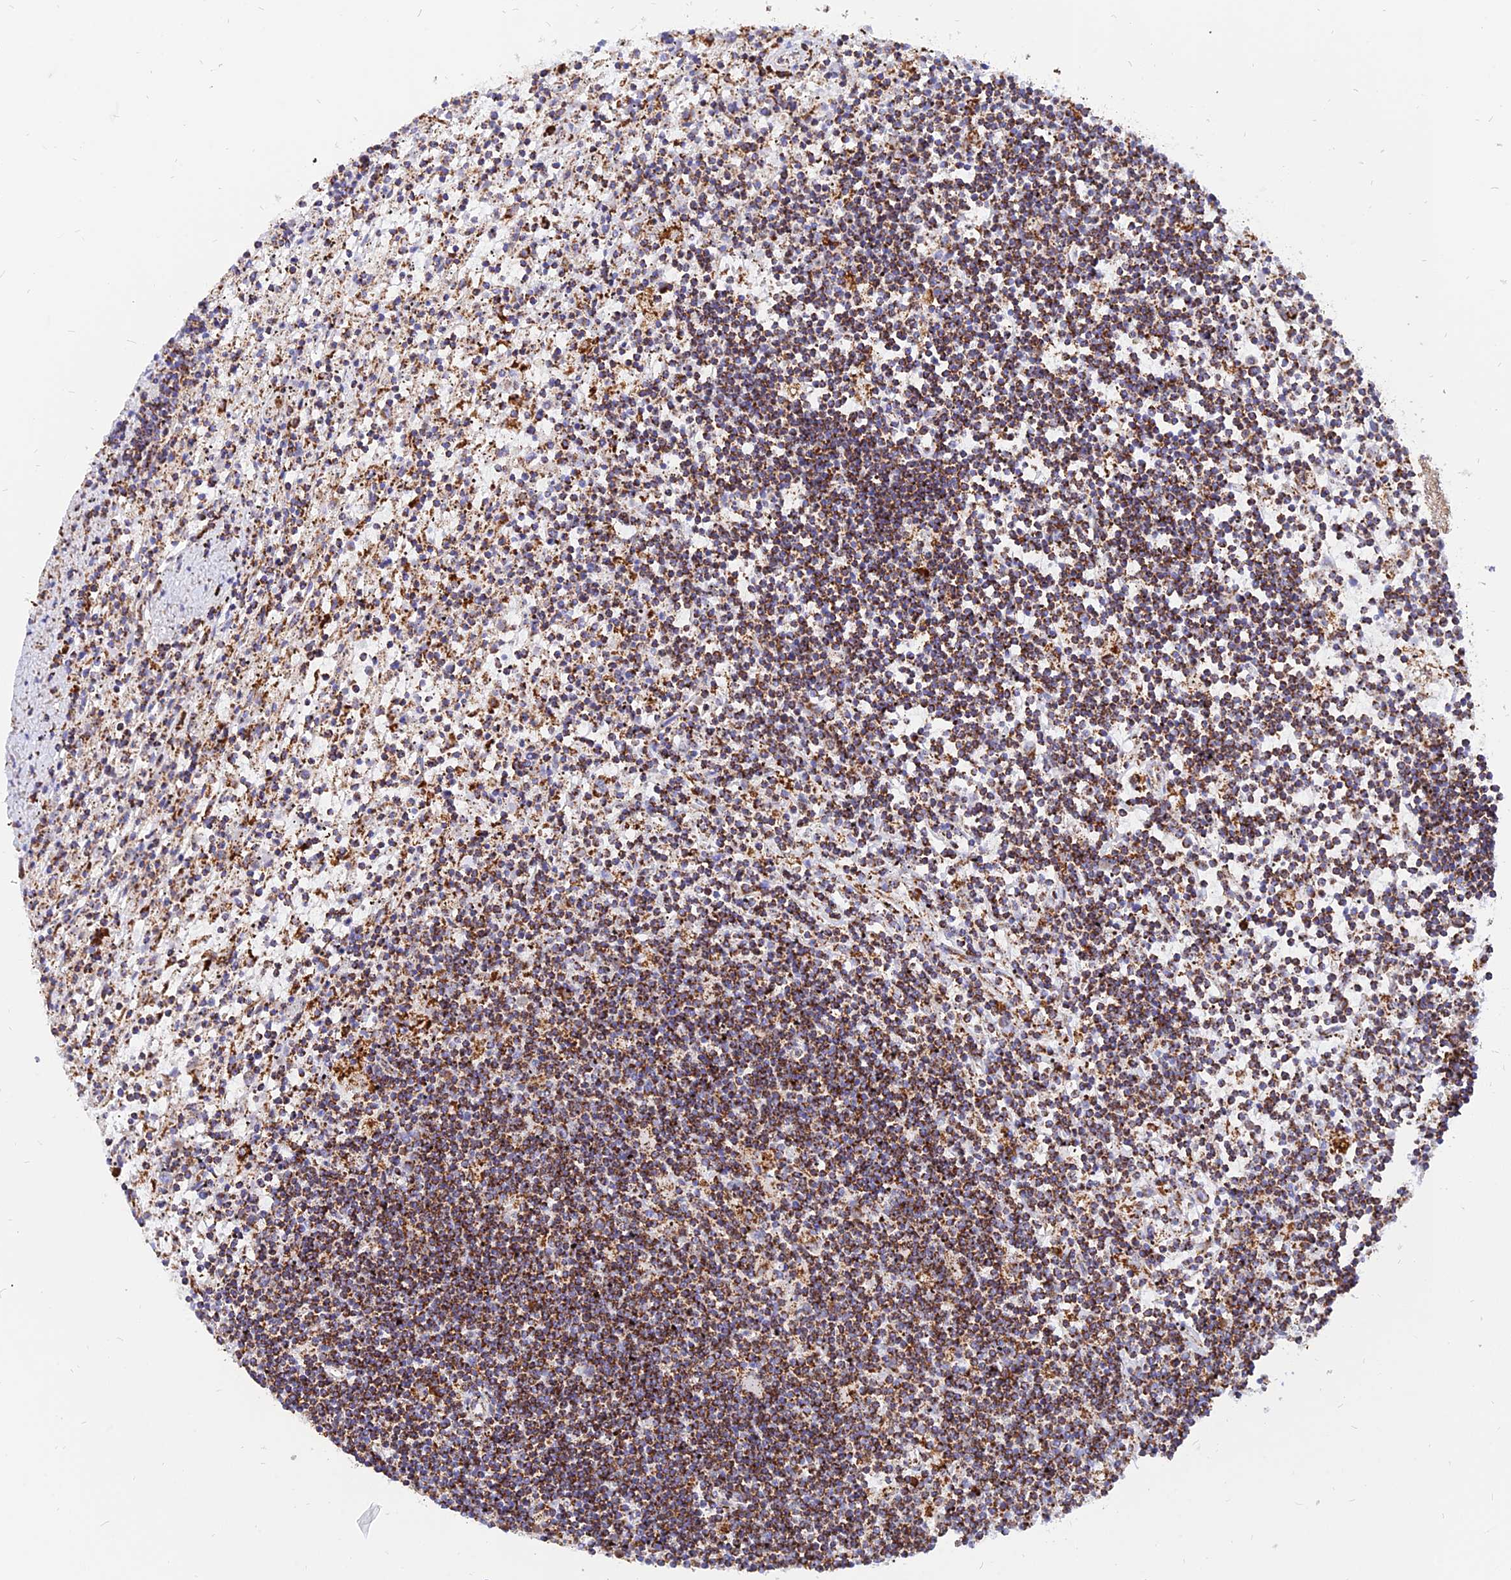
{"staining": {"intensity": "strong", "quantity": ">75%", "location": "cytoplasmic/membranous"}, "tissue": "lymphoma", "cell_type": "Tumor cells", "image_type": "cancer", "snomed": [{"axis": "morphology", "description": "Malignant lymphoma, non-Hodgkin's type, Low grade"}, {"axis": "topography", "description": "Spleen"}], "caption": "The micrograph shows a brown stain indicating the presence of a protein in the cytoplasmic/membranous of tumor cells in malignant lymphoma, non-Hodgkin's type (low-grade). The protein of interest is shown in brown color, while the nuclei are stained blue.", "gene": "NDUFB6", "patient": {"sex": "male", "age": 76}}